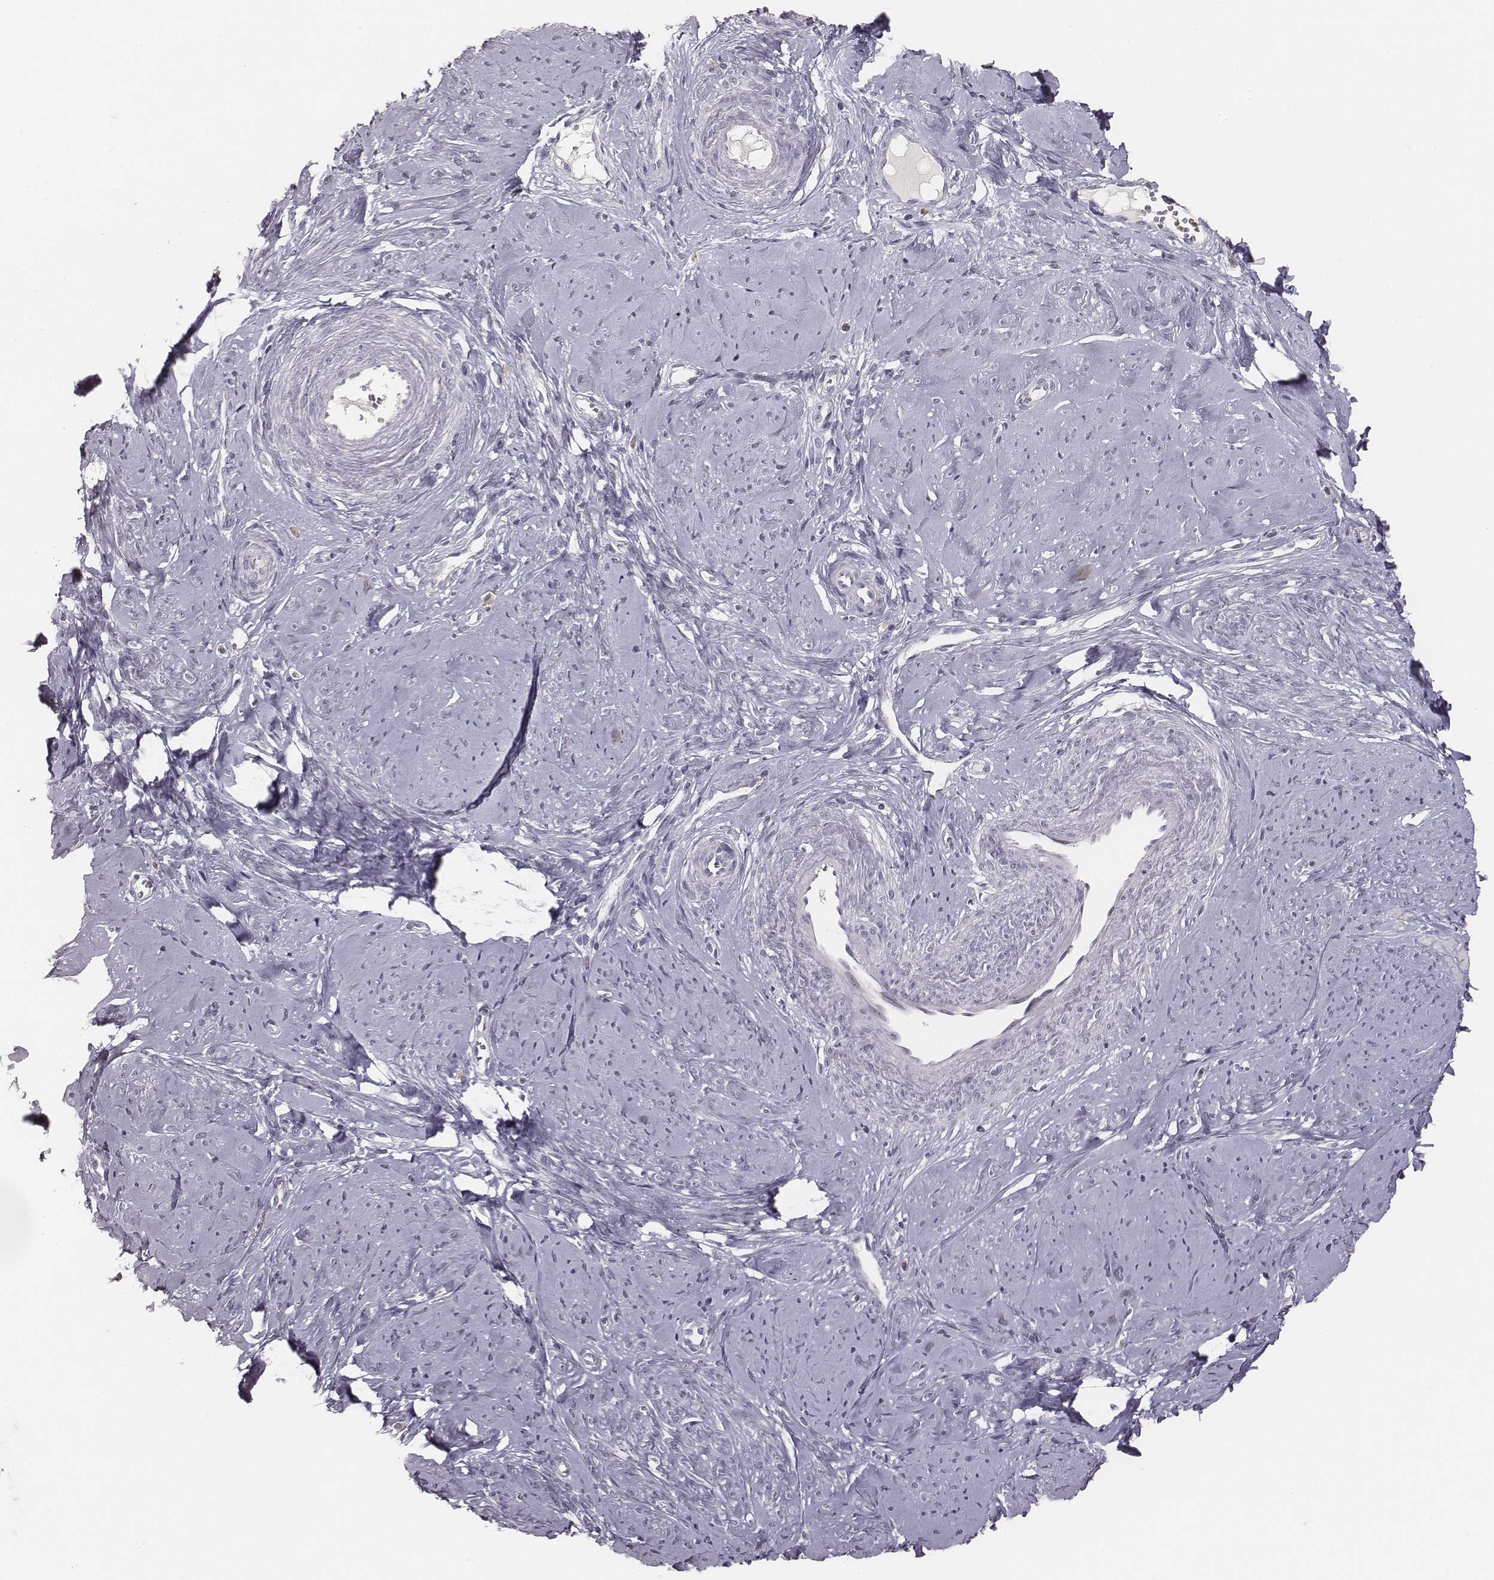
{"staining": {"intensity": "negative", "quantity": "none", "location": "none"}, "tissue": "smooth muscle", "cell_type": "Smooth muscle cells", "image_type": "normal", "snomed": [{"axis": "morphology", "description": "Normal tissue, NOS"}, {"axis": "topography", "description": "Smooth muscle"}], "caption": "IHC photomicrograph of benign smooth muscle: human smooth muscle stained with DAB exhibits no significant protein expression in smooth muscle cells.", "gene": "NIFK", "patient": {"sex": "female", "age": 48}}